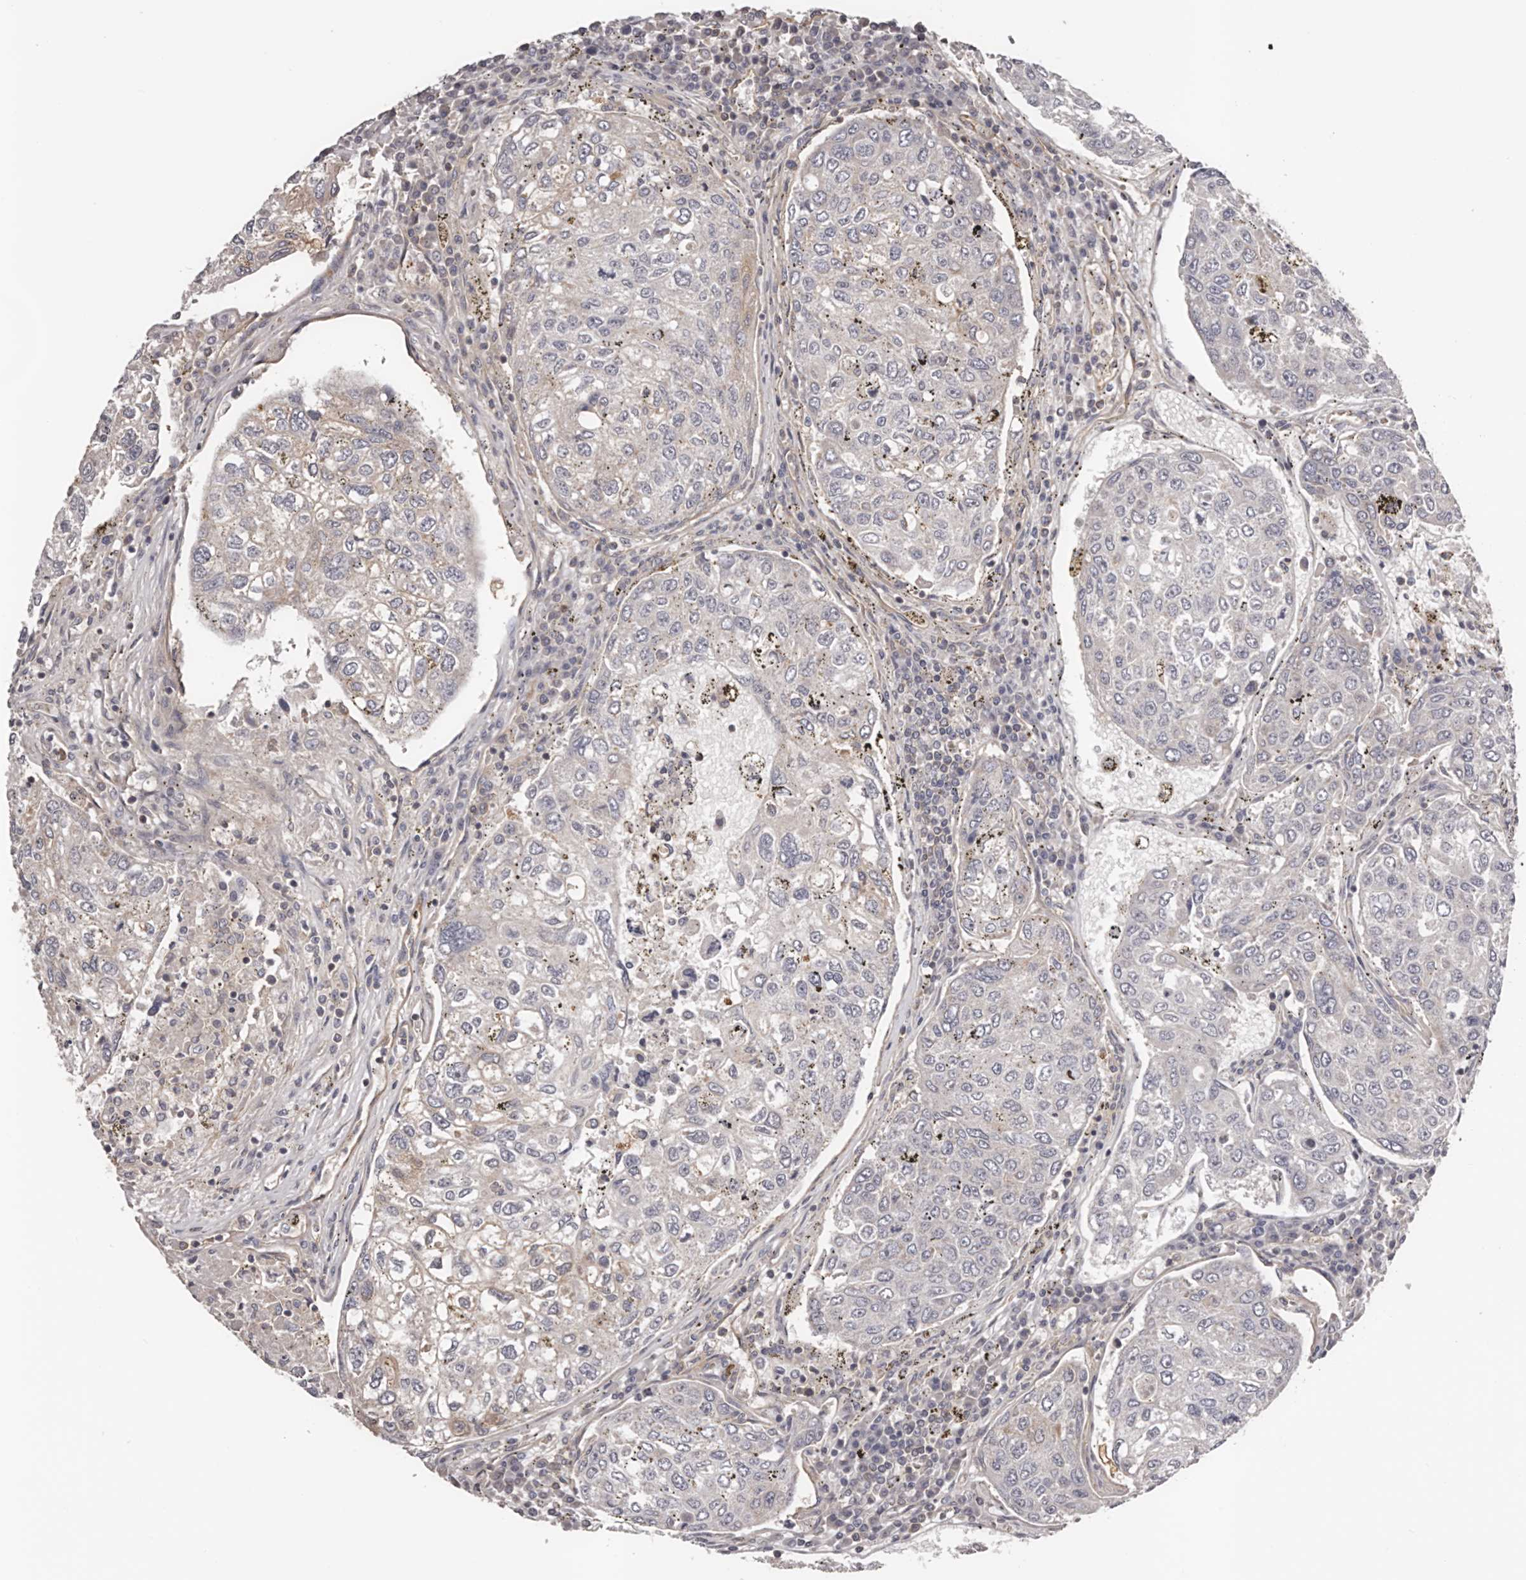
{"staining": {"intensity": "weak", "quantity": "<25%", "location": "cytoplasmic/membranous"}, "tissue": "urothelial cancer", "cell_type": "Tumor cells", "image_type": "cancer", "snomed": [{"axis": "morphology", "description": "Urothelial carcinoma, High grade"}, {"axis": "topography", "description": "Lymph node"}, {"axis": "topography", "description": "Urinary bladder"}], "caption": "IHC of human urothelial cancer displays no positivity in tumor cells. The staining is performed using DAB brown chromogen with nuclei counter-stained in using hematoxylin.", "gene": "DMRT2", "patient": {"sex": "male", "age": 51}}